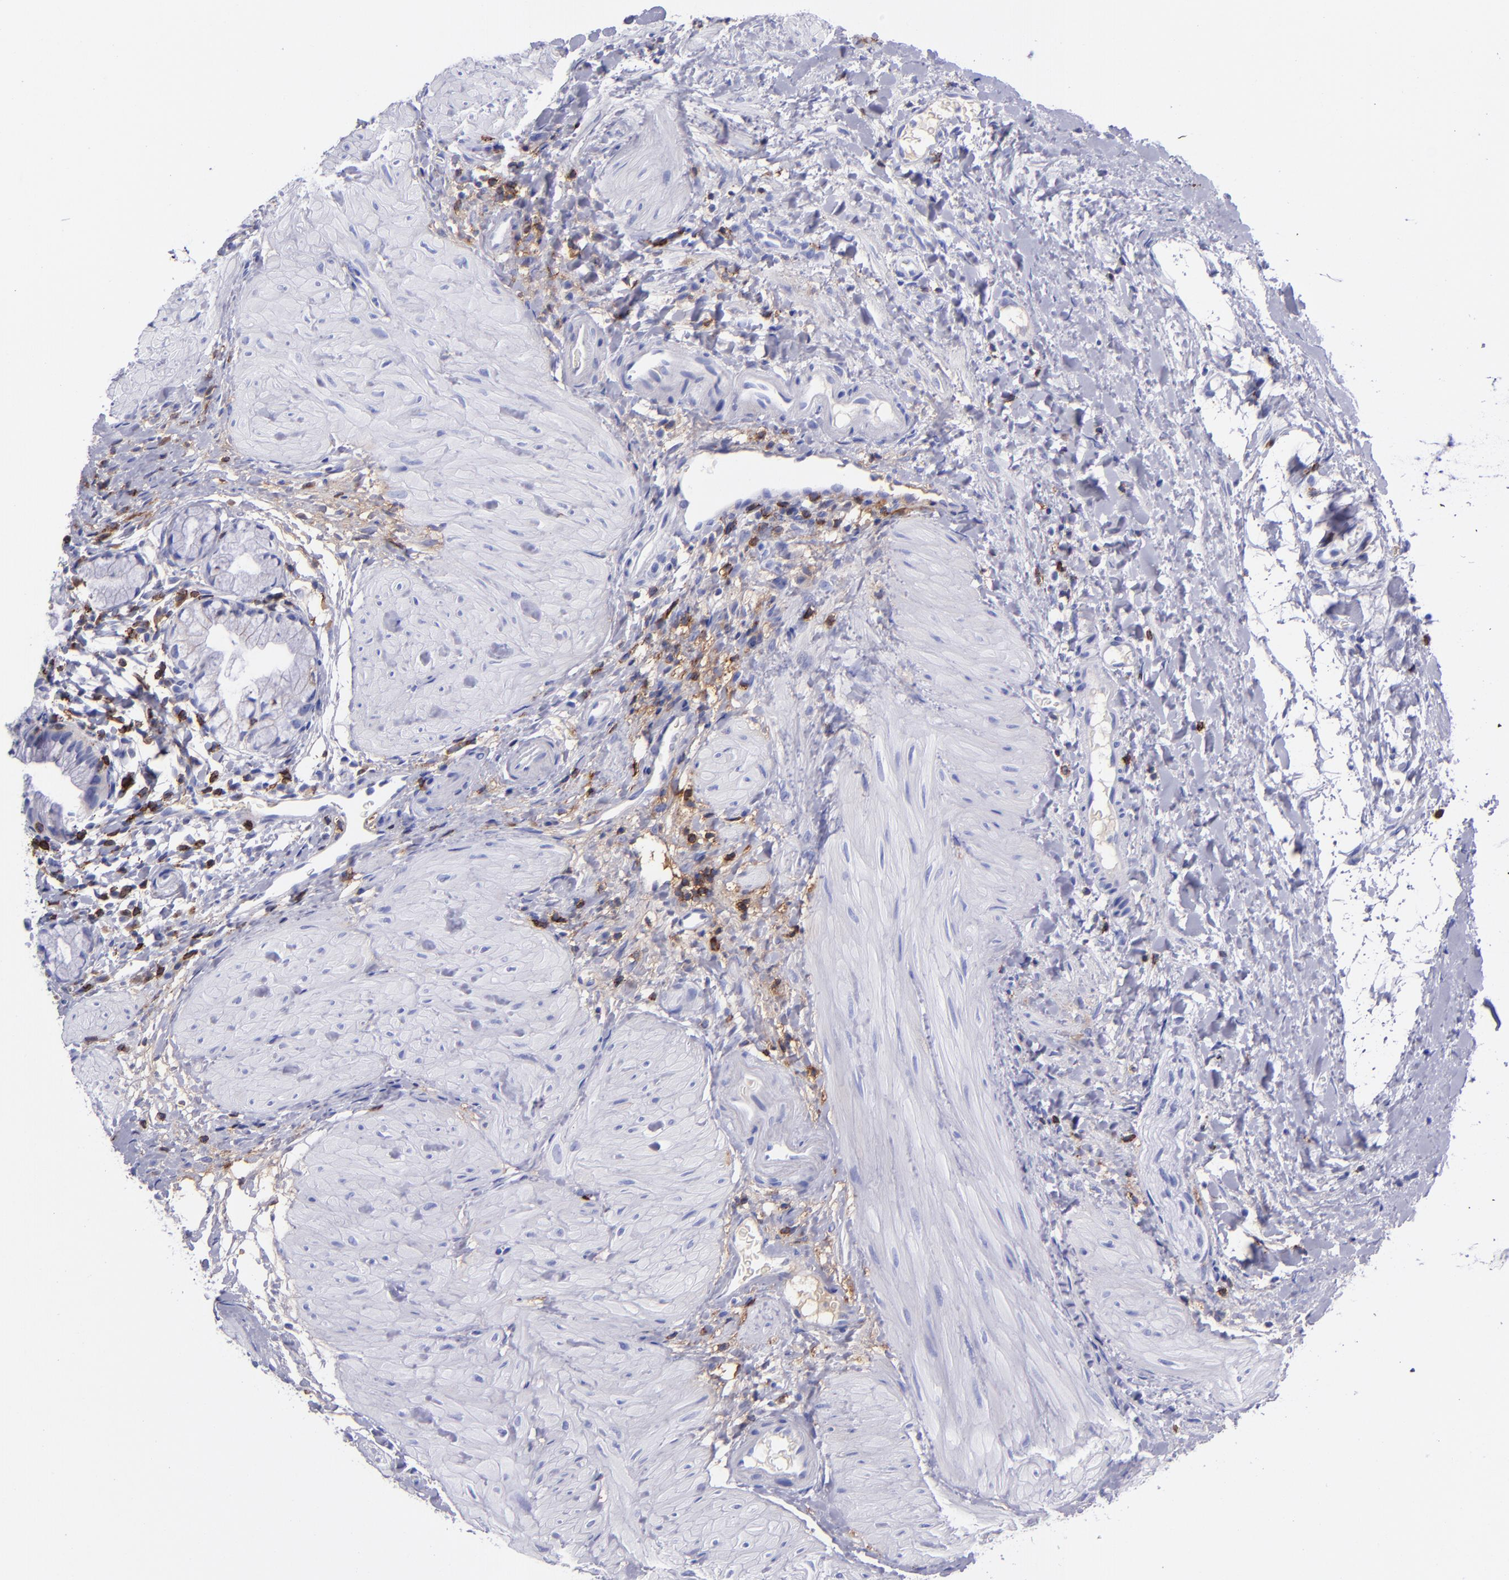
{"staining": {"intensity": "negative", "quantity": "none", "location": "none"}, "tissue": "gallbladder", "cell_type": "Glandular cells", "image_type": "normal", "snomed": [{"axis": "morphology", "description": "Normal tissue, NOS"}, {"axis": "morphology", "description": "Inflammation, NOS"}, {"axis": "topography", "description": "Gallbladder"}], "caption": "Human gallbladder stained for a protein using immunohistochemistry demonstrates no positivity in glandular cells.", "gene": "CD6", "patient": {"sex": "male", "age": 66}}